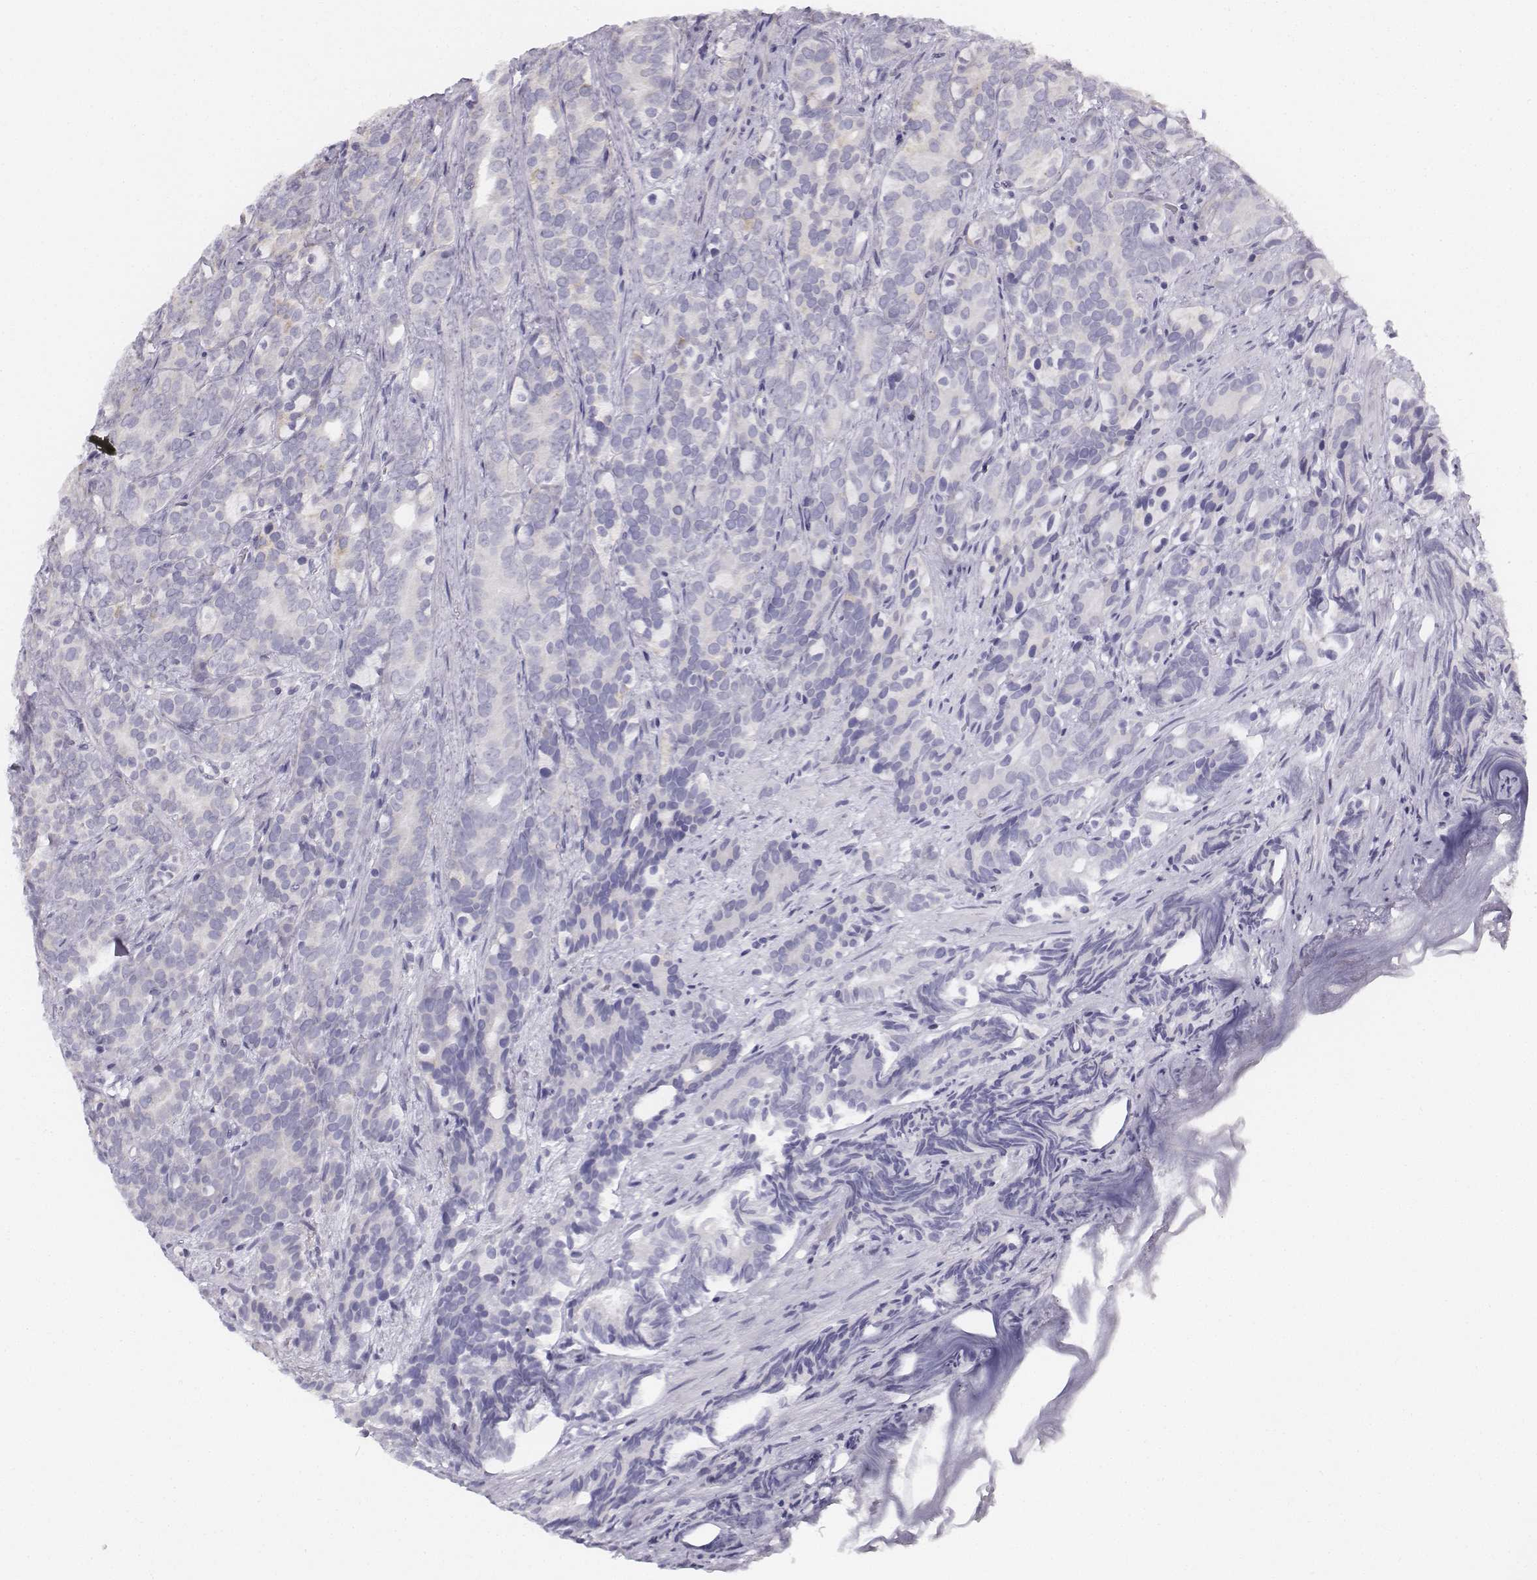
{"staining": {"intensity": "negative", "quantity": "none", "location": "none"}, "tissue": "prostate cancer", "cell_type": "Tumor cells", "image_type": "cancer", "snomed": [{"axis": "morphology", "description": "Adenocarcinoma, High grade"}, {"axis": "topography", "description": "Prostate"}], "caption": "Protein analysis of high-grade adenocarcinoma (prostate) shows no significant staining in tumor cells. Brightfield microscopy of immunohistochemistry stained with DAB (3,3'-diaminobenzidine) (brown) and hematoxylin (blue), captured at high magnification.", "gene": "PENK", "patient": {"sex": "male", "age": 84}}